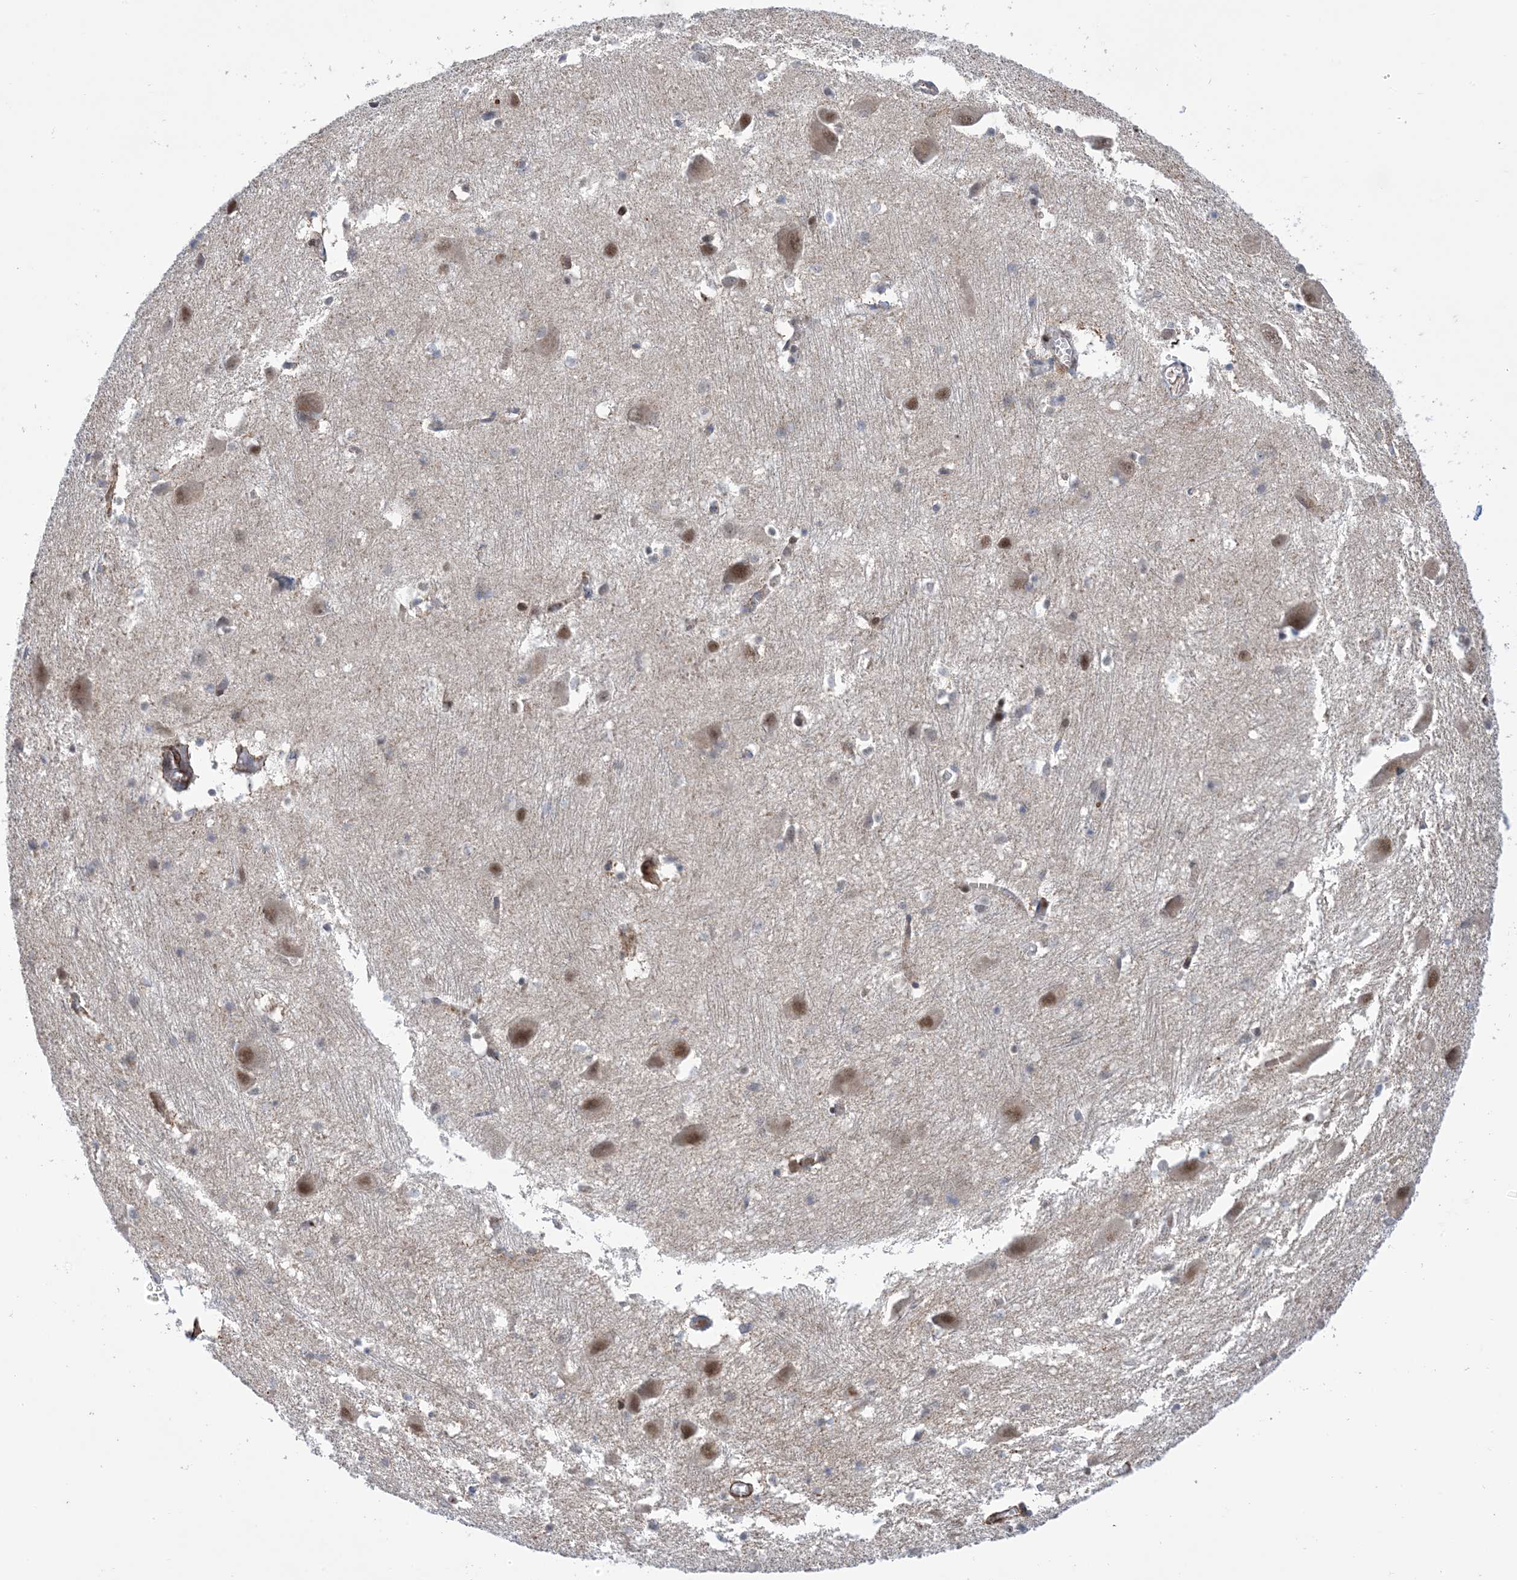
{"staining": {"intensity": "moderate", "quantity": "<25%", "location": "nuclear"}, "tissue": "caudate", "cell_type": "Glial cells", "image_type": "normal", "snomed": [{"axis": "morphology", "description": "Normal tissue, NOS"}, {"axis": "topography", "description": "Lateral ventricle wall"}], "caption": "Protein staining shows moderate nuclear positivity in approximately <25% of glial cells in normal caudate.", "gene": "ZNF8", "patient": {"sex": "male", "age": 37}}